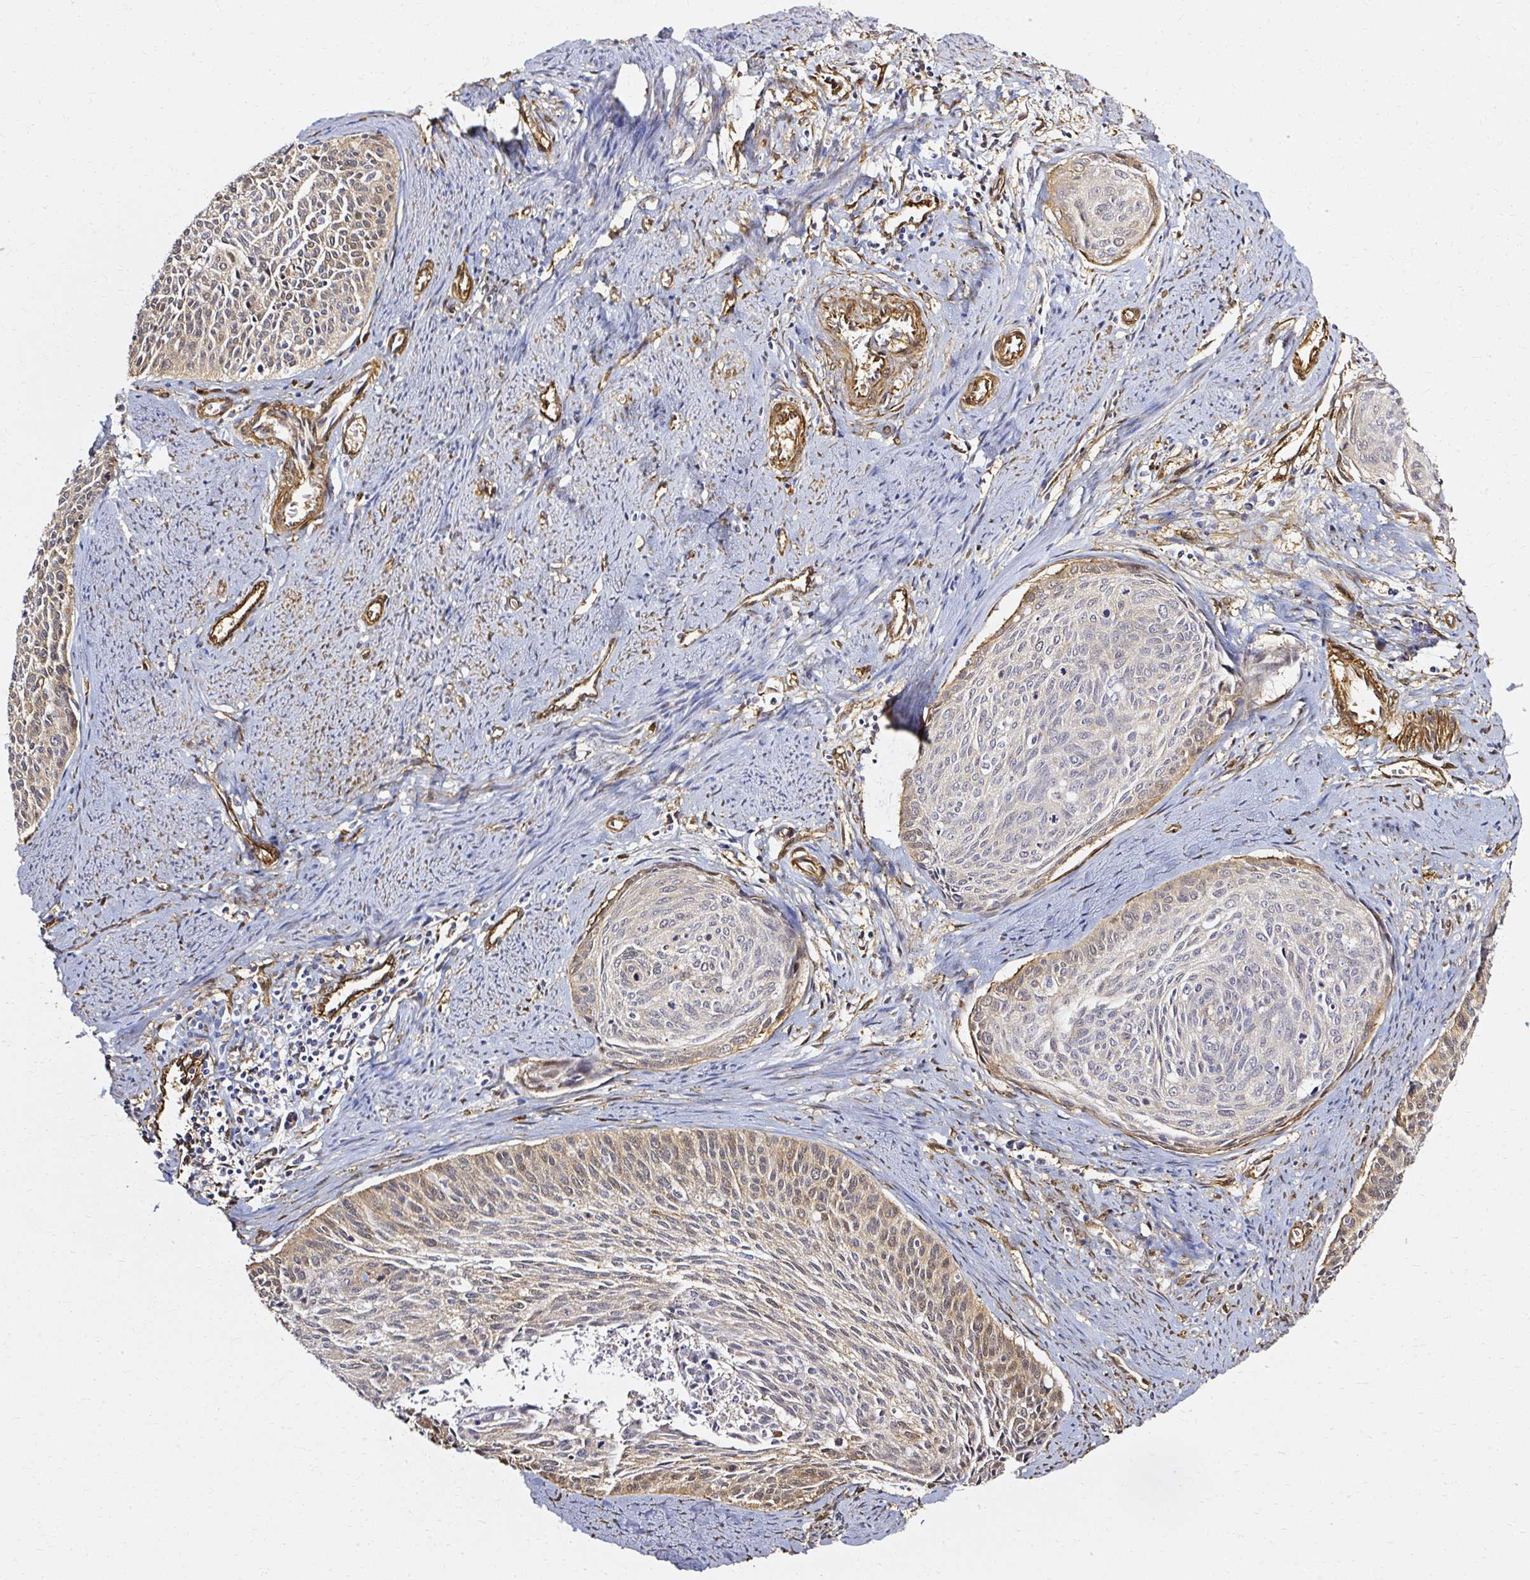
{"staining": {"intensity": "weak", "quantity": "25%-75%", "location": "cytoplasmic/membranous,nuclear"}, "tissue": "cervical cancer", "cell_type": "Tumor cells", "image_type": "cancer", "snomed": [{"axis": "morphology", "description": "Squamous cell carcinoma, NOS"}, {"axis": "topography", "description": "Cervix"}], "caption": "Immunohistochemistry (IHC) of human cervical cancer (squamous cell carcinoma) exhibits low levels of weak cytoplasmic/membranous and nuclear staining in about 25%-75% of tumor cells.", "gene": "CNN3", "patient": {"sex": "female", "age": 55}}